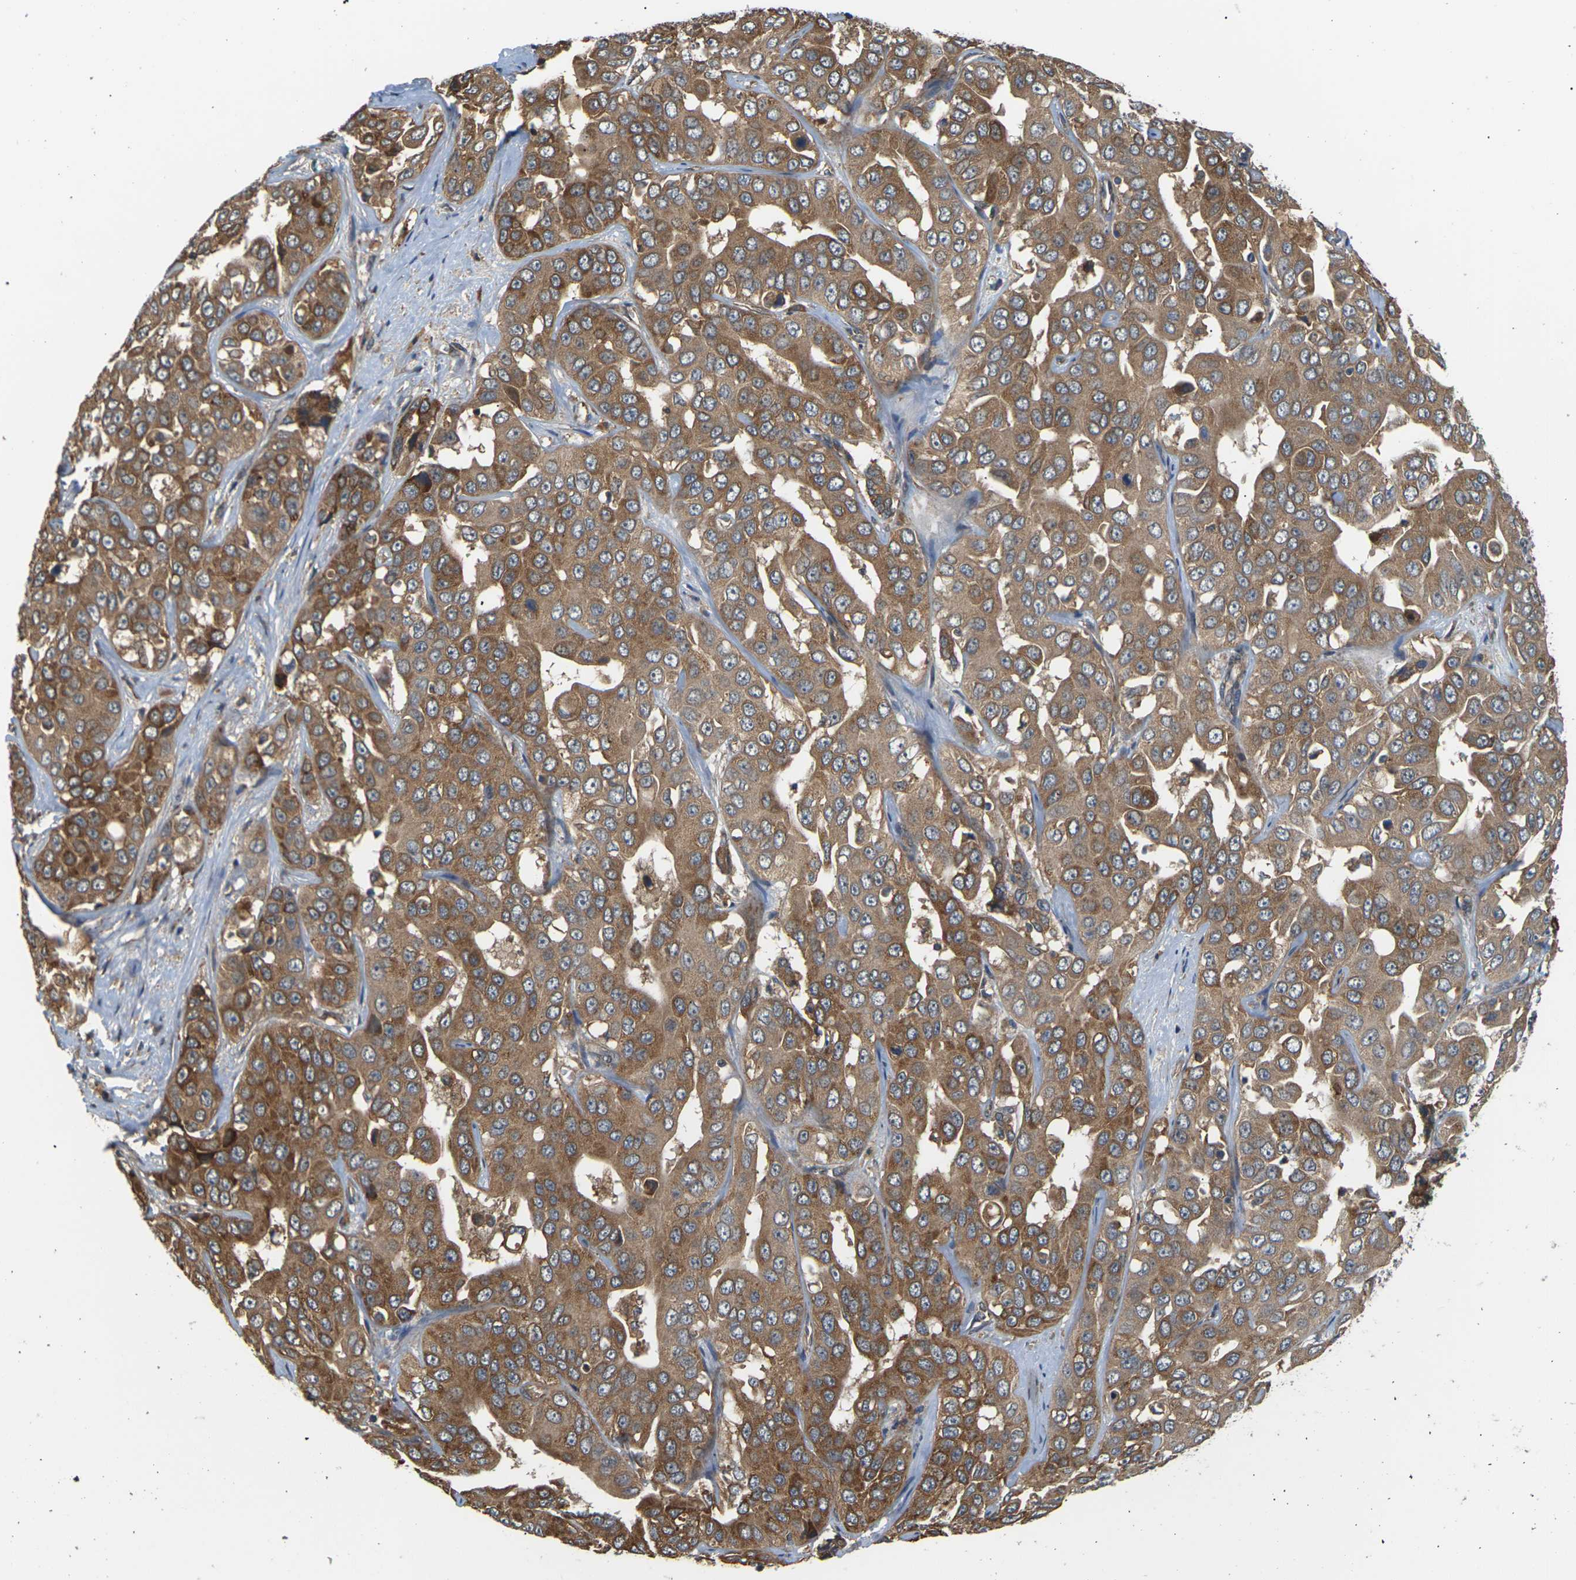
{"staining": {"intensity": "moderate", "quantity": ">75%", "location": "cytoplasmic/membranous"}, "tissue": "liver cancer", "cell_type": "Tumor cells", "image_type": "cancer", "snomed": [{"axis": "morphology", "description": "Cholangiocarcinoma"}, {"axis": "topography", "description": "Liver"}], "caption": "Cholangiocarcinoma (liver) stained for a protein demonstrates moderate cytoplasmic/membranous positivity in tumor cells.", "gene": "NRAS", "patient": {"sex": "female", "age": 52}}